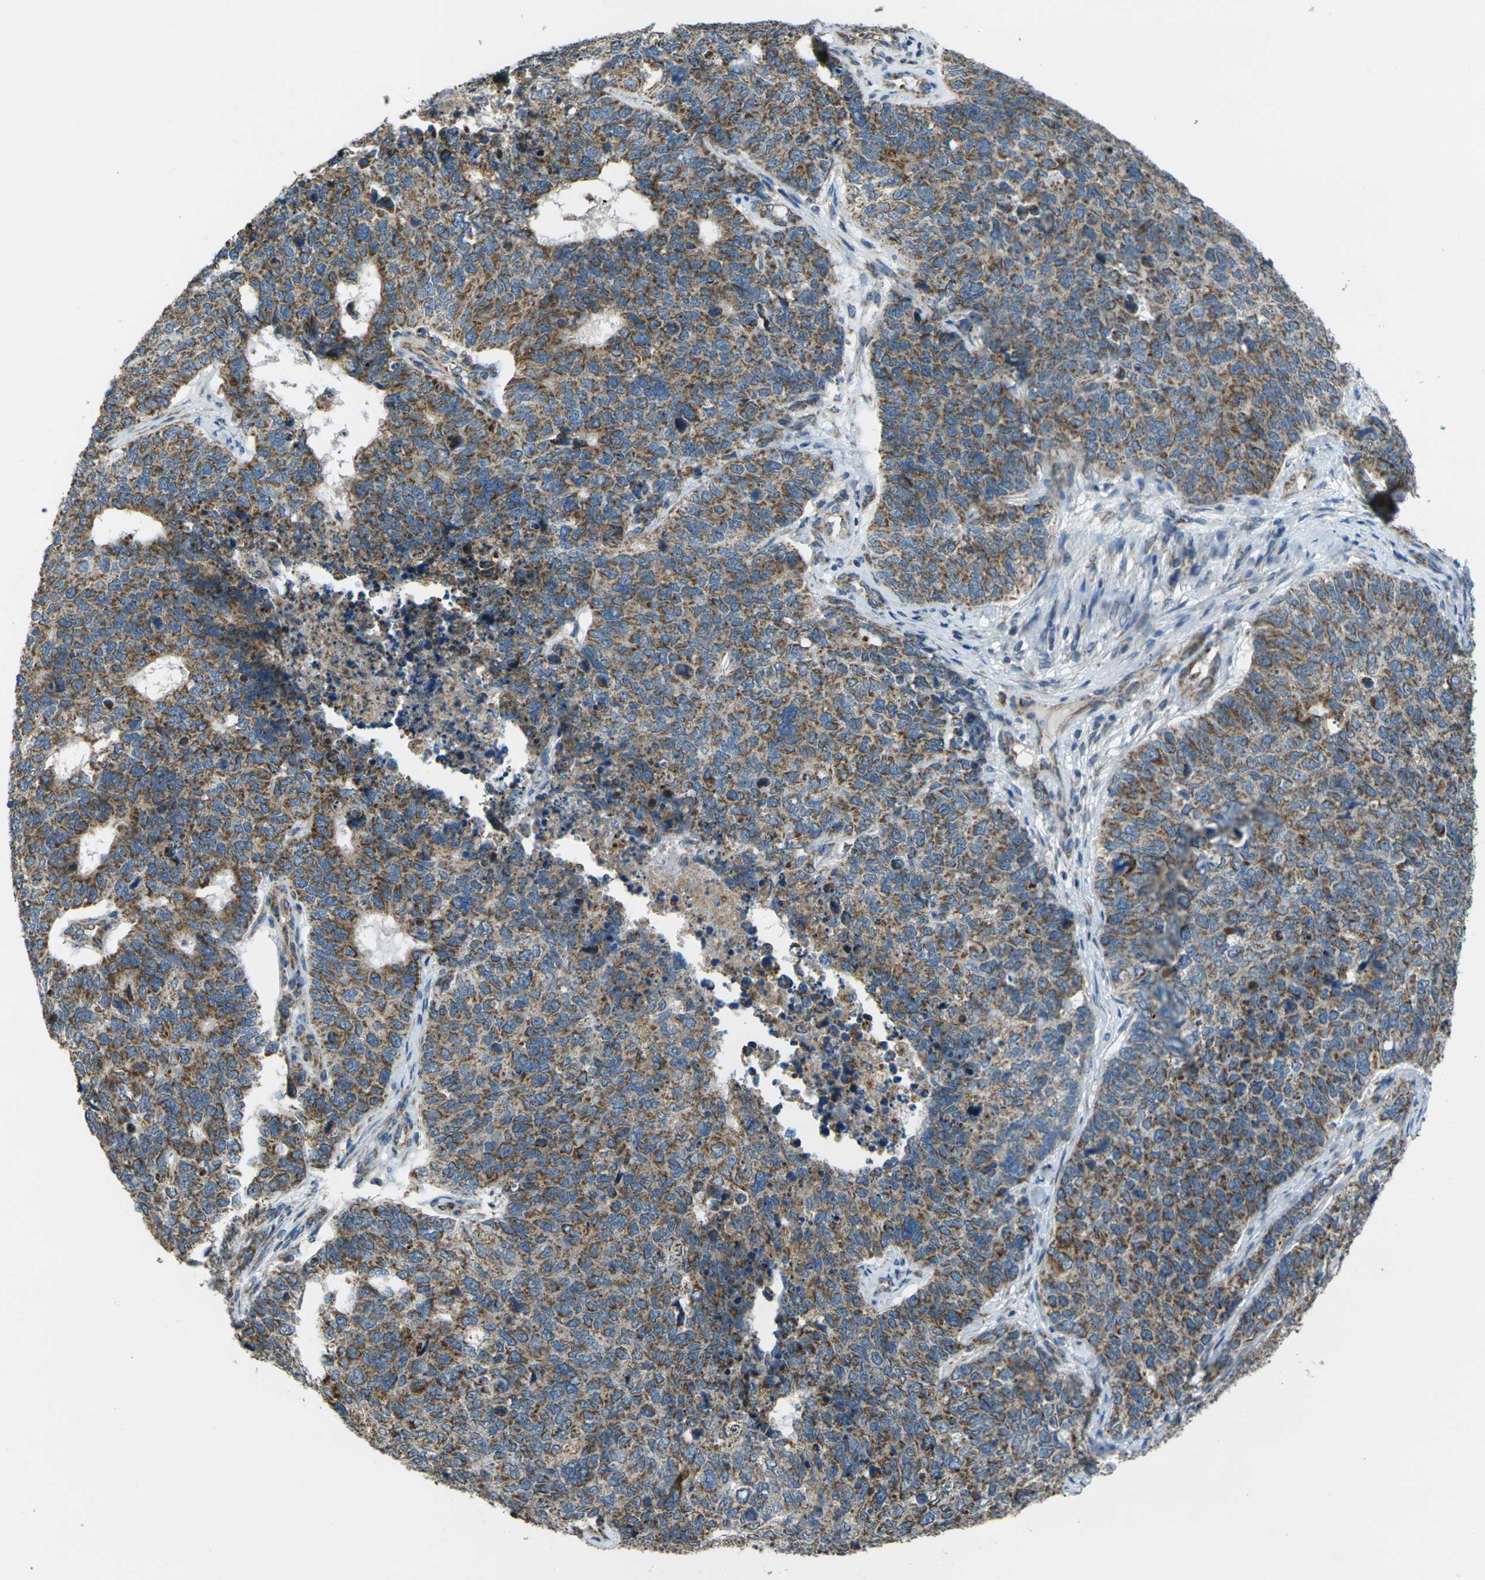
{"staining": {"intensity": "moderate", "quantity": ">75%", "location": "cytoplasmic/membranous"}, "tissue": "cervical cancer", "cell_type": "Tumor cells", "image_type": "cancer", "snomed": [{"axis": "morphology", "description": "Squamous cell carcinoma, NOS"}, {"axis": "topography", "description": "Cervix"}], "caption": "Immunohistochemical staining of human cervical cancer (squamous cell carcinoma) reveals medium levels of moderate cytoplasmic/membranous staining in approximately >75% of tumor cells.", "gene": "TMEM120B", "patient": {"sex": "female", "age": 63}}